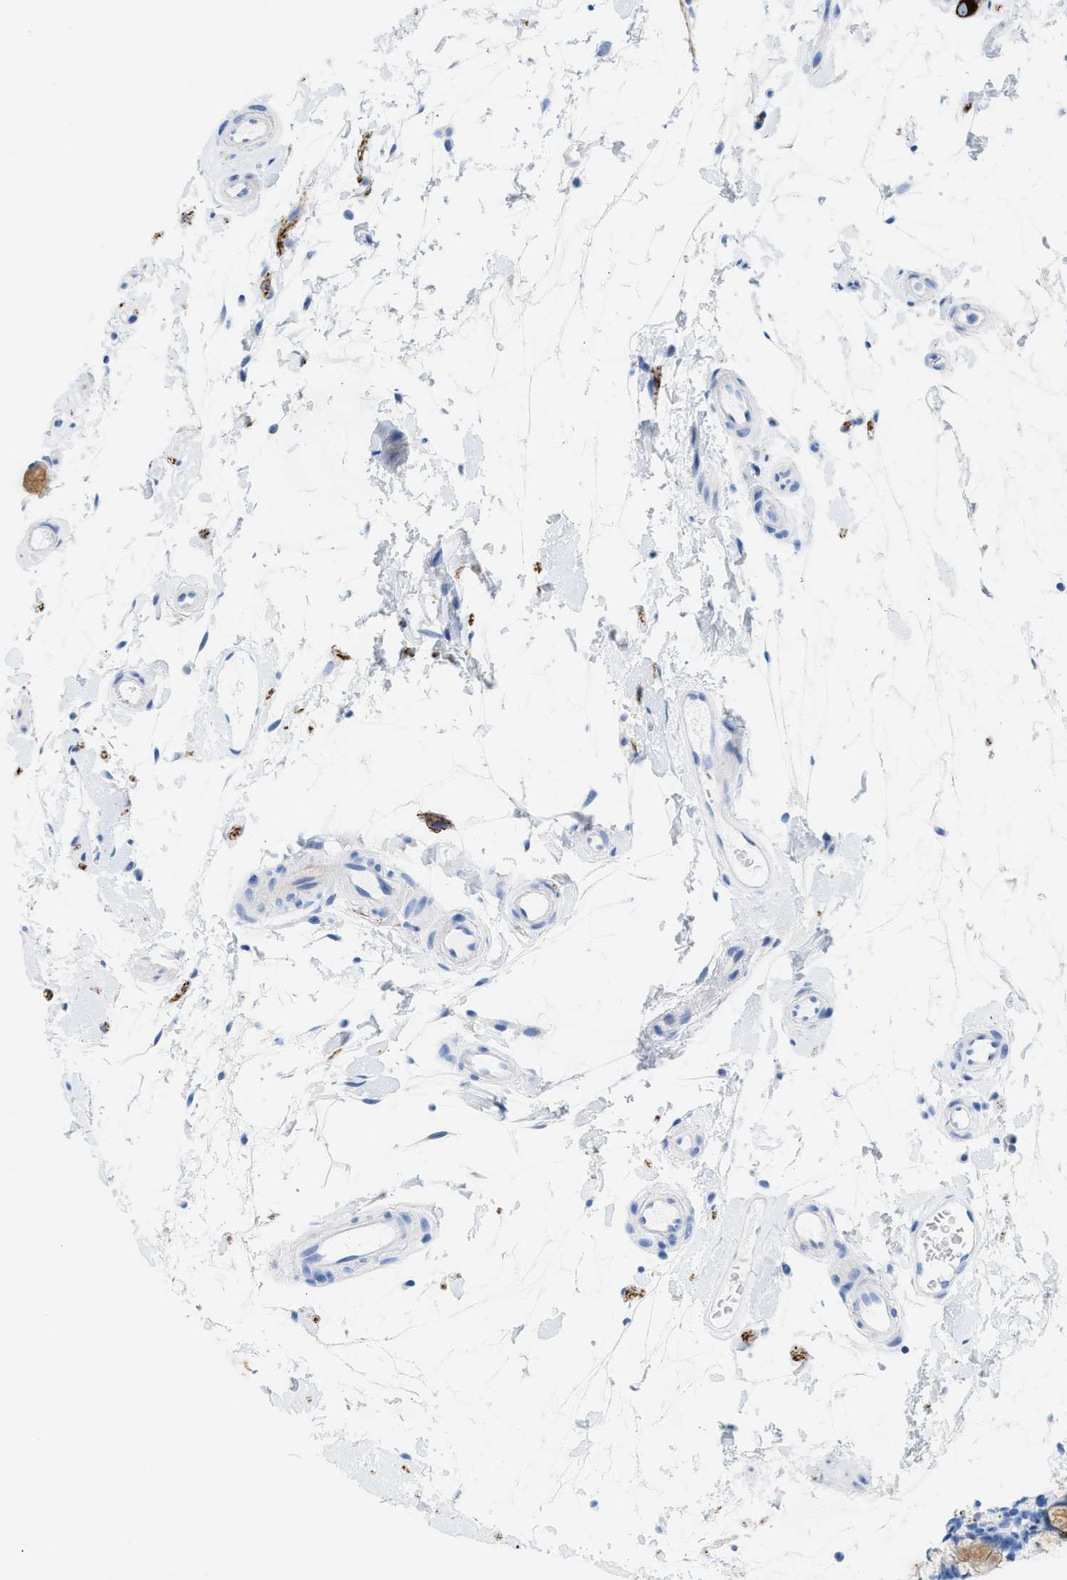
{"staining": {"intensity": "strong", "quantity": "<25%", "location": "cytoplasmic/membranous"}, "tissue": "small intestine", "cell_type": "Glandular cells", "image_type": "normal", "snomed": [{"axis": "morphology", "description": "Normal tissue, NOS"}, {"axis": "topography", "description": "Small intestine"}], "caption": "Unremarkable small intestine displays strong cytoplasmic/membranous positivity in approximately <25% of glandular cells, visualized by immunohistochemistry. (DAB (3,3'-diaminobenzidine) = brown stain, brightfield microscopy at high magnification).", "gene": "ANKFN1", "patient": {"sex": "female", "age": 84}}